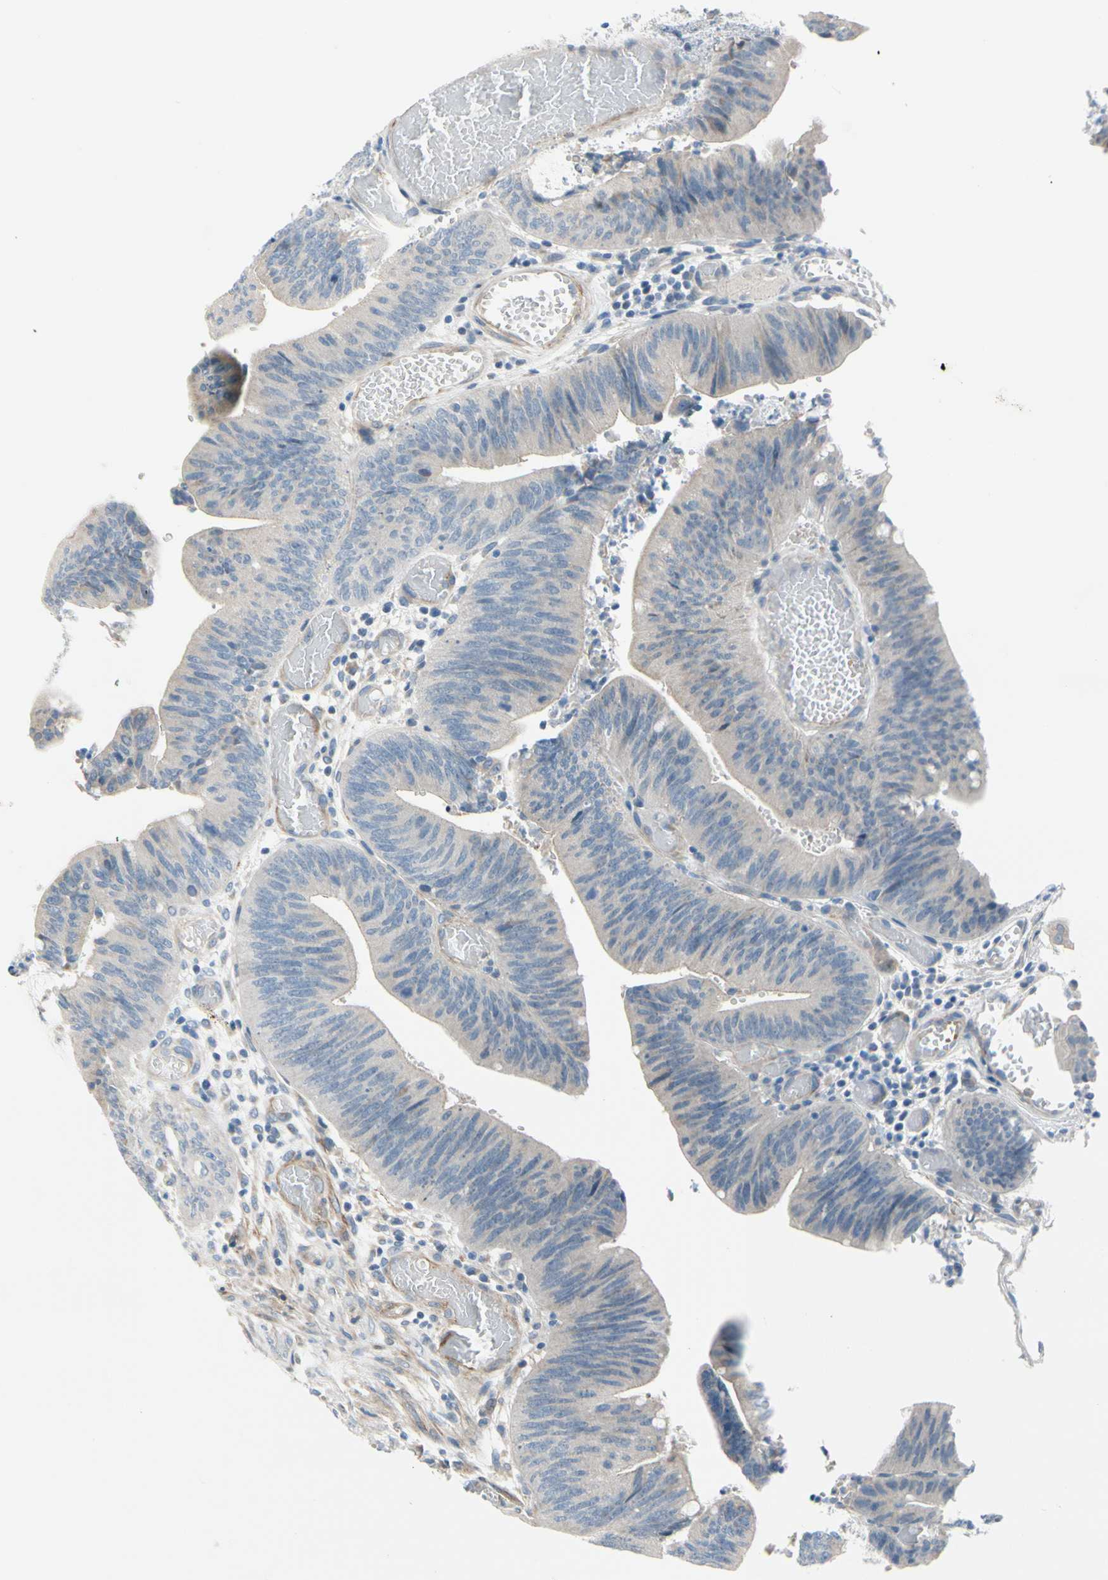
{"staining": {"intensity": "negative", "quantity": "none", "location": "none"}, "tissue": "colorectal cancer", "cell_type": "Tumor cells", "image_type": "cancer", "snomed": [{"axis": "morphology", "description": "Adenocarcinoma, NOS"}, {"axis": "topography", "description": "Rectum"}], "caption": "High magnification brightfield microscopy of colorectal adenocarcinoma stained with DAB (3,3'-diaminobenzidine) (brown) and counterstained with hematoxylin (blue): tumor cells show no significant expression.", "gene": "FCER2", "patient": {"sex": "female", "age": 66}}